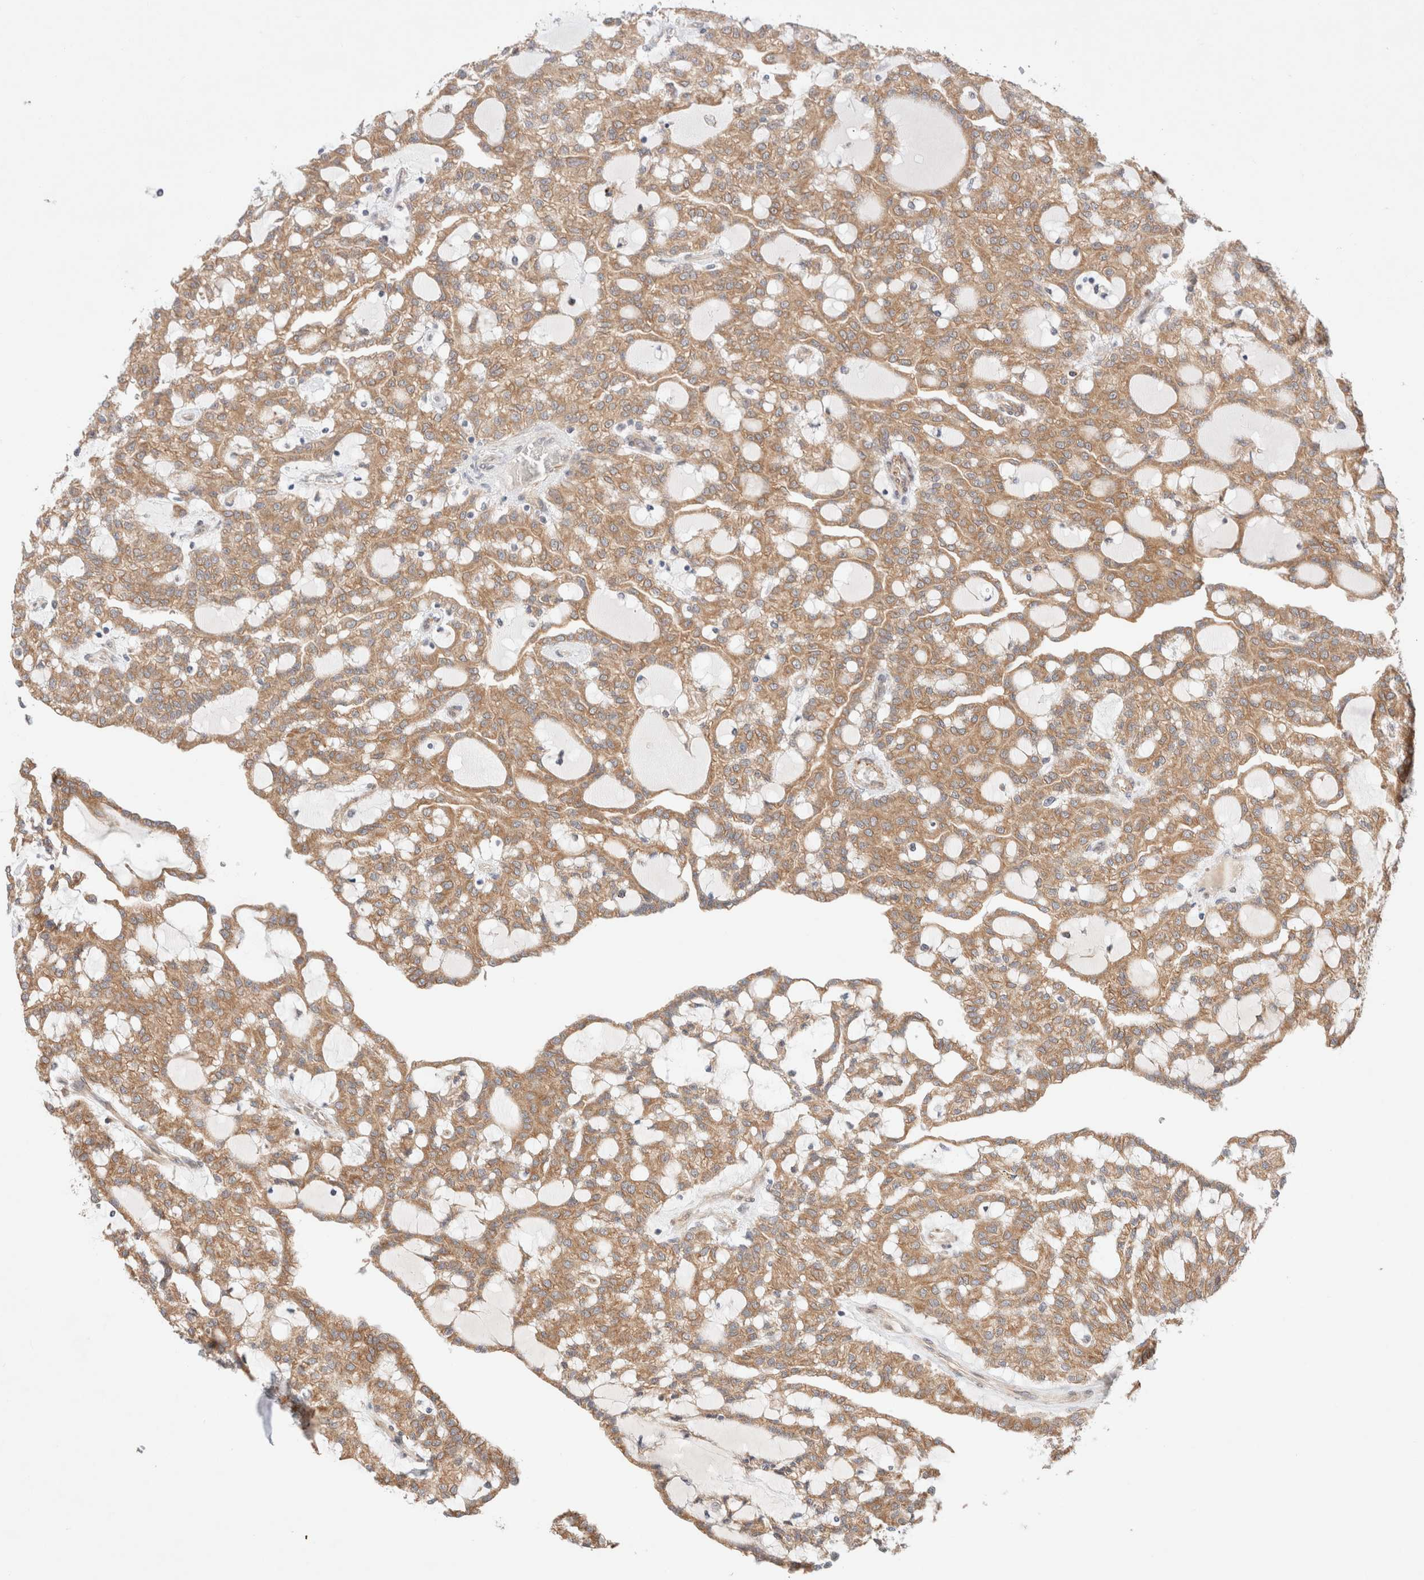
{"staining": {"intensity": "moderate", "quantity": ">75%", "location": "cytoplasmic/membranous"}, "tissue": "renal cancer", "cell_type": "Tumor cells", "image_type": "cancer", "snomed": [{"axis": "morphology", "description": "Adenocarcinoma, NOS"}, {"axis": "topography", "description": "Kidney"}], "caption": "Immunohistochemical staining of human adenocarcinoma (renal) exhibits medium levels of moderate cytoplasmic/membranous protein positivity in approximately >75% of tumor cells.", "gene": "RRP15", "patient": {"sex": "male", "age": 63}}